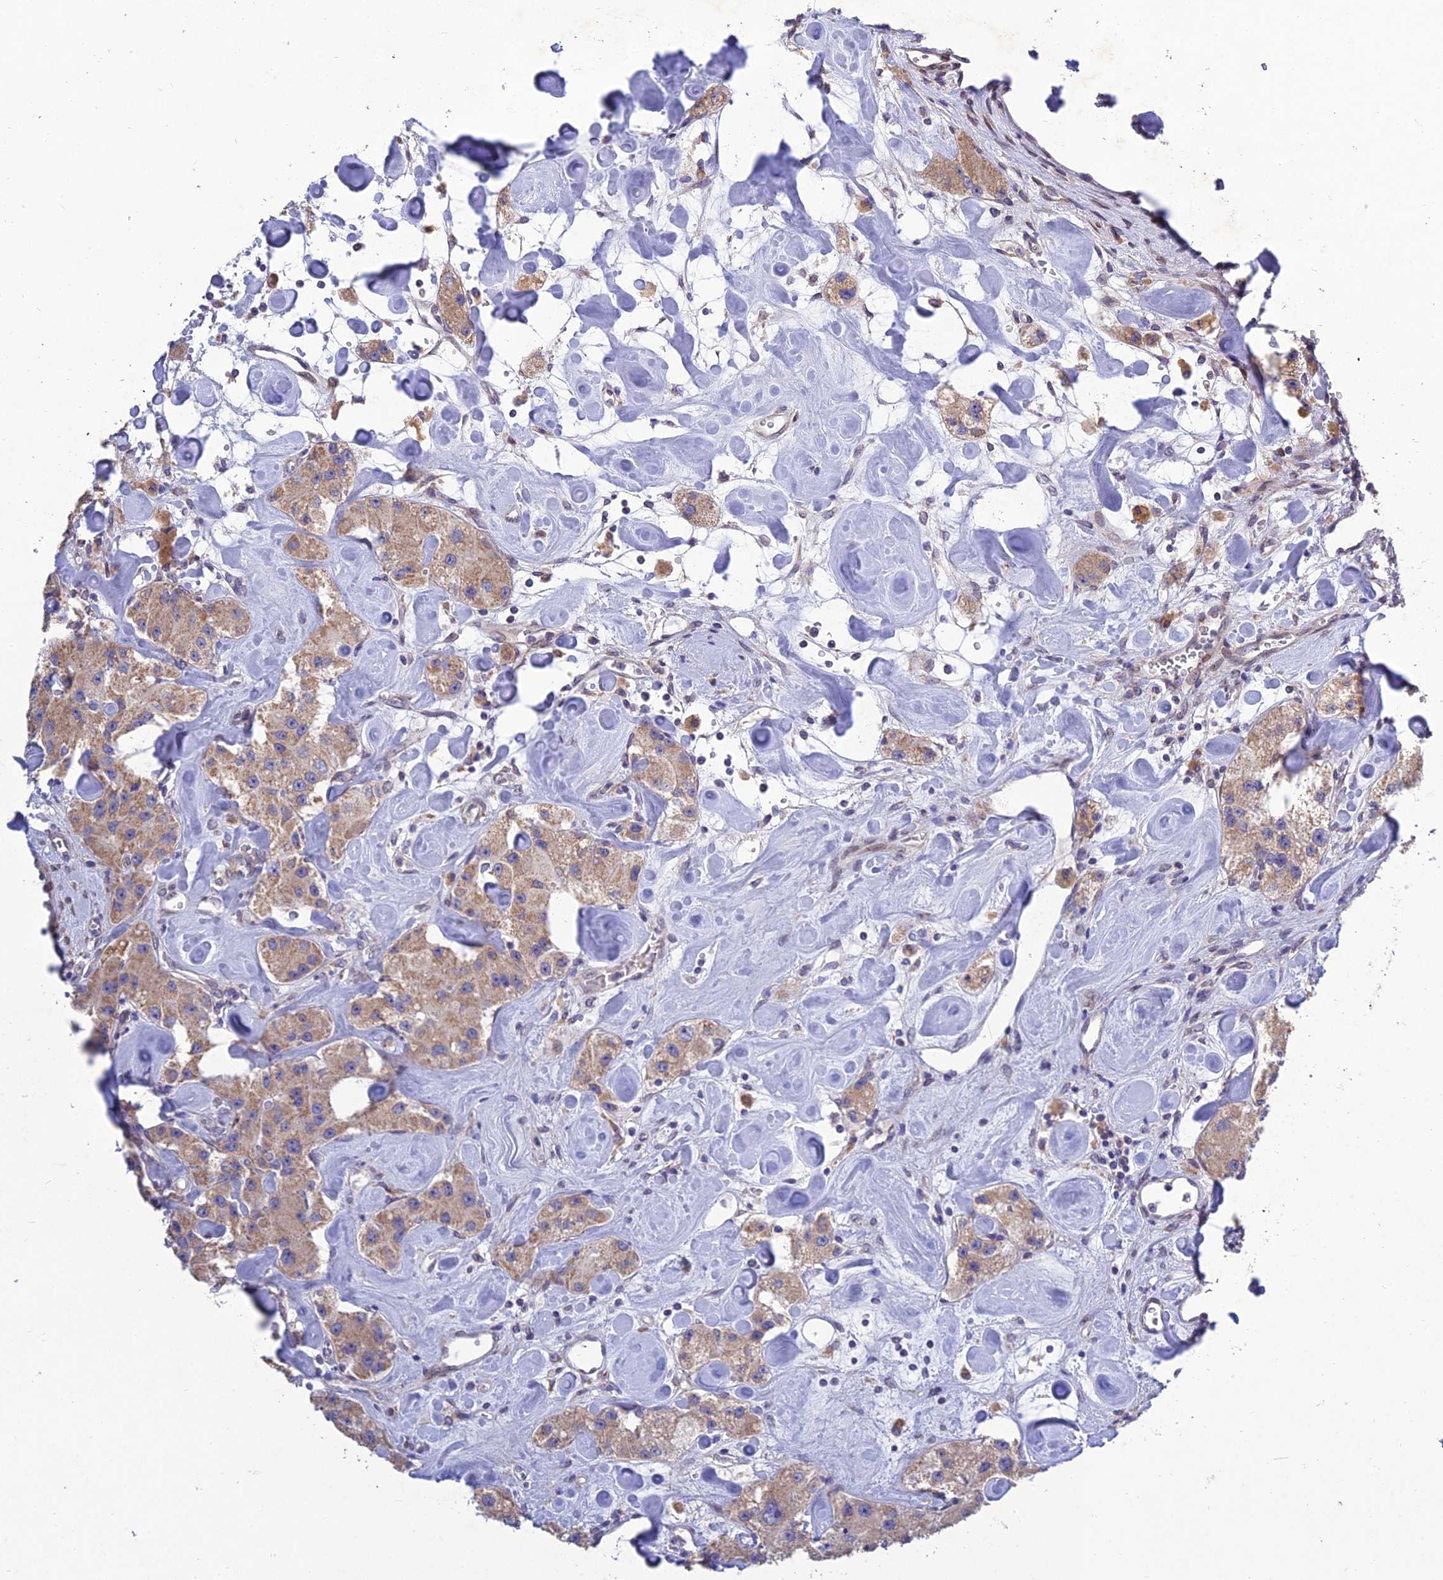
{"staining": {"intensity": "moderate", "quantity": ">75%", "location": "cytoplasmic/membranous"}, "tissue": "carcinoid", "cell_type": "Tumor cells", "image_type": "cancer", "snomed": [{"axis": "morphology", "description": "Carcinoid, malignant, NOS"}, {"axis": "topography", "description": "Pancreas"}], "caption": "The micrograph reveals staining of malignant carcinoid, revealing moderate cytoplasmic/membranous protein staining (brown color) within tumor cells.", "gene": "MGAT2", "patient": {"sex": "male", "age": 41}}